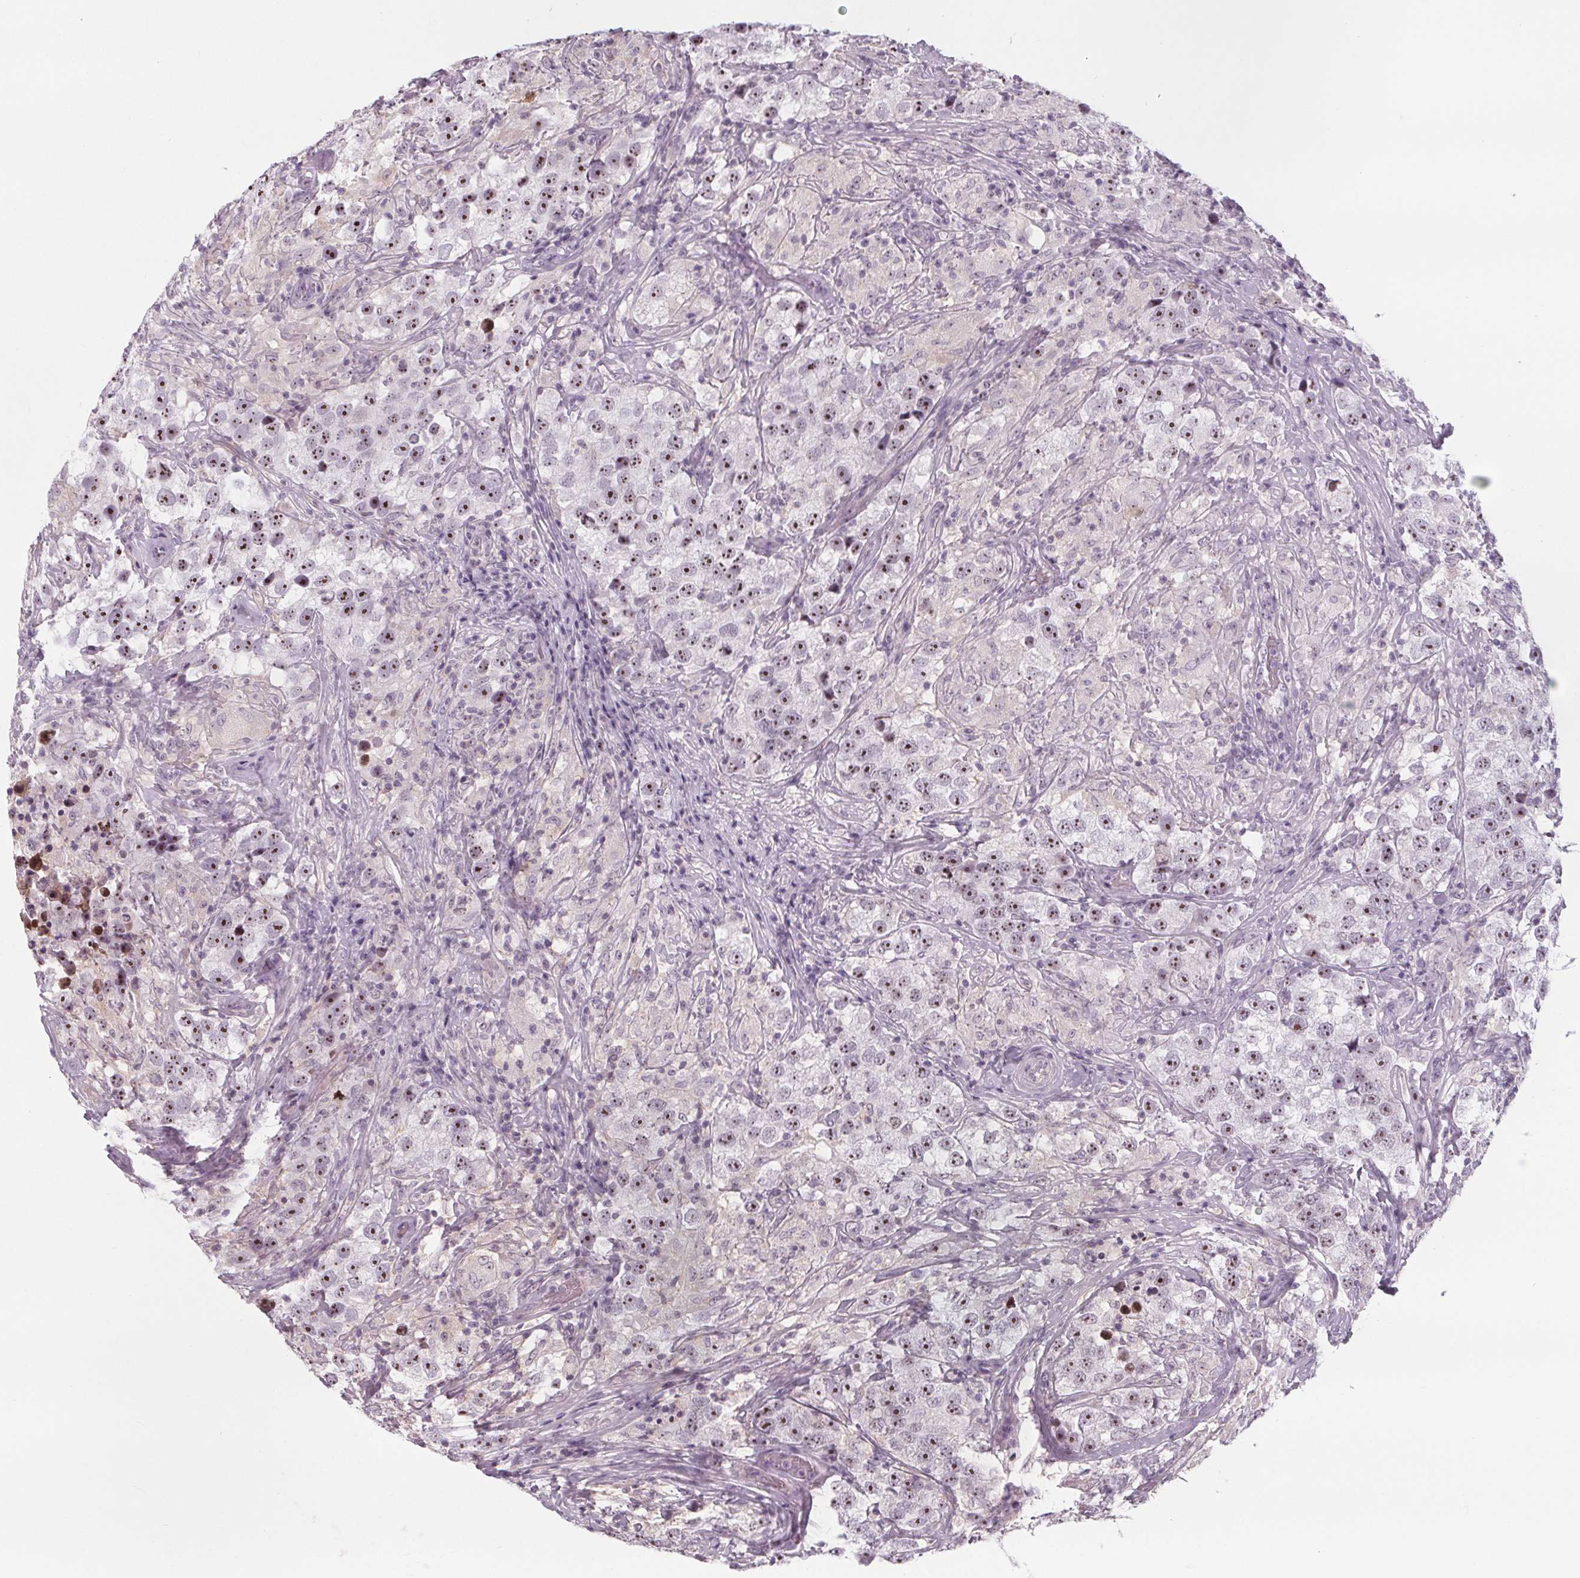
{"staining": {"intensity": "strong", "quantity": ">75%", "location": "nuclear"}, "tissue": "testis cancer", "cell_type": "Tumor cells", "image_type": "cancer", "snomed": [{"axis": "morphology", "description": "Seminoma, NOS"}, {"axis": "topography", "description": "Testis"}], "caption": "Approximately >75% of tumor cells in testis cancer reveal strong nuclear protein staining as visualized by brown immunohistochemical staining.", "gene": "NOLC1", "patient": {"sex": "male", "age": 46}}